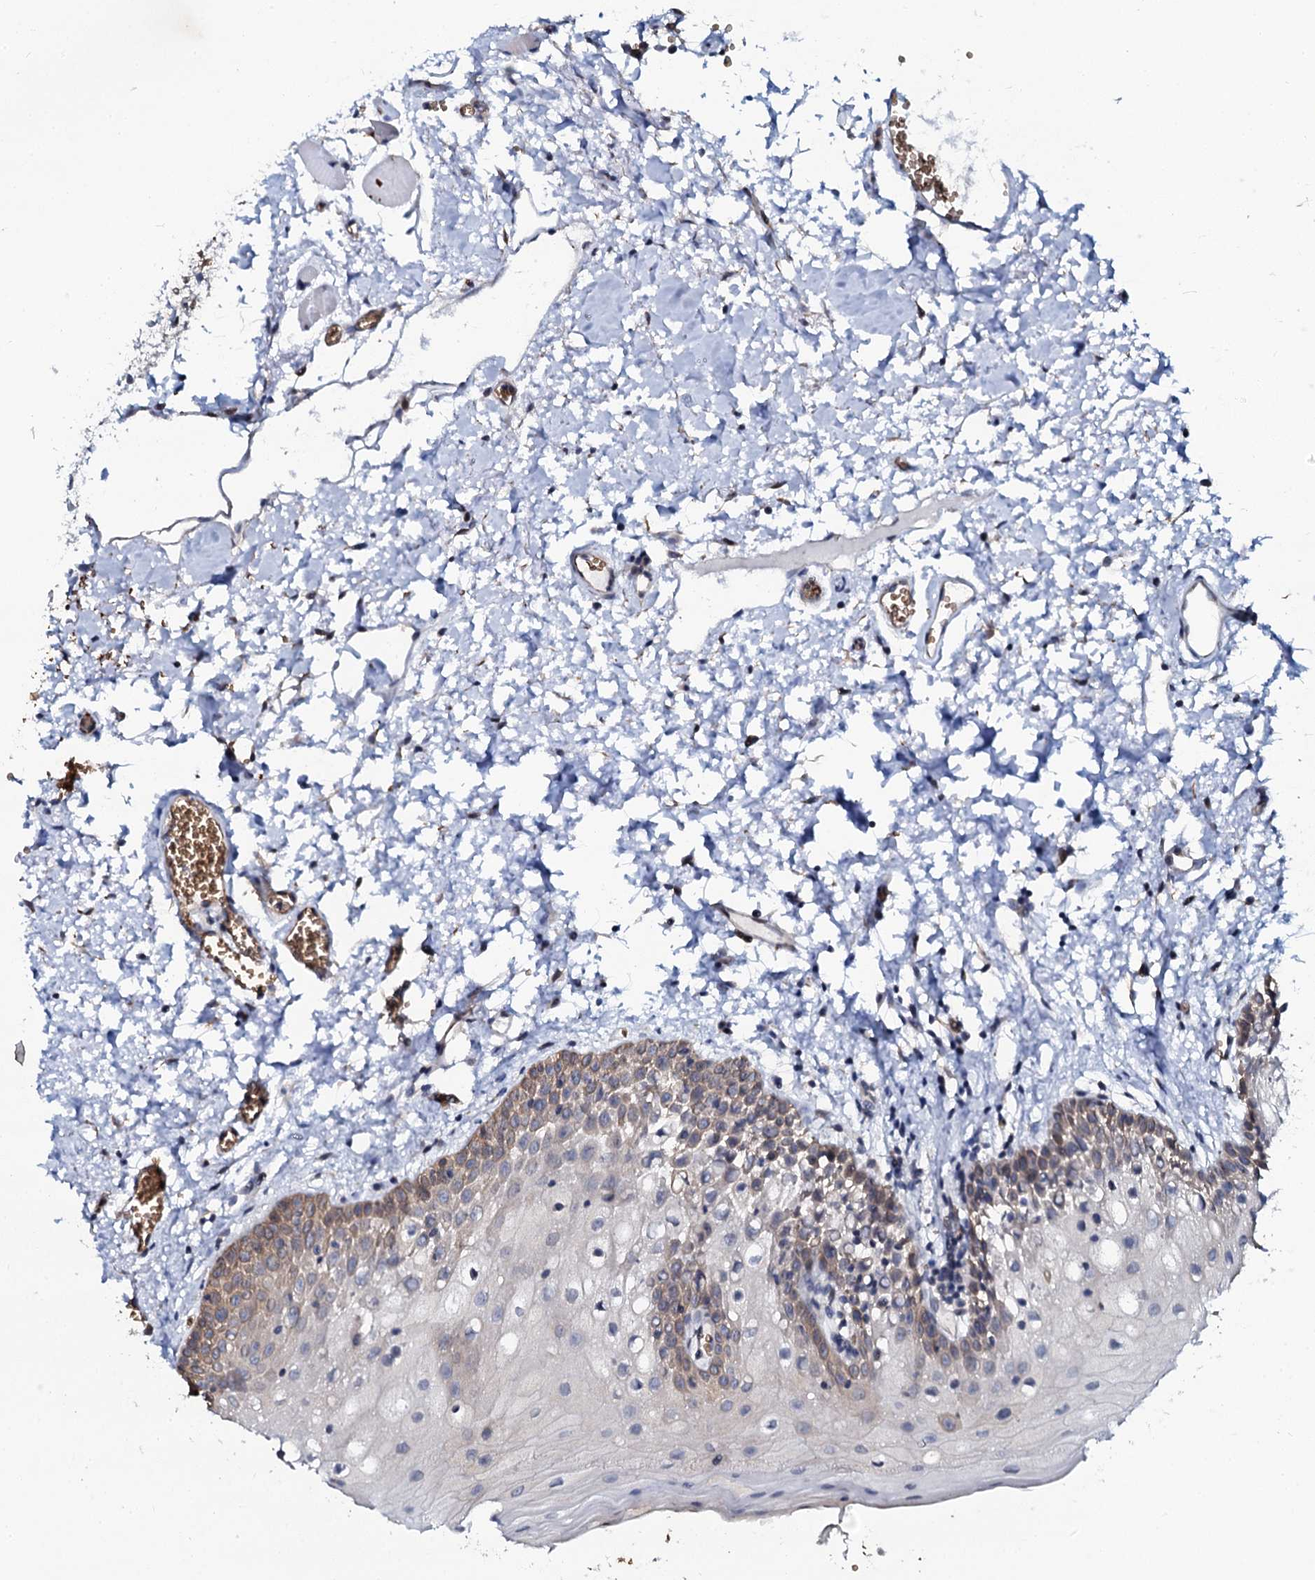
{"staining": {"intensity": "moderate", "quantity": "<25%", "location": "cytoplasmic/membranous"}, "tissue": "oral mucosa", "cell_type": "Squamous epithelial cells", "image_type": "normal", "snomed": [{"axis": "morphology", "description": "Normal tissue, NOS"}, {"axis": "topography", "description": "Oral tissue"}, {"axis": "topography", "description": "Tounge, NOS"}], "caption": "Immunohistochemistry (IHC) of unremarkable oral mucosa exhibits low levels of moderate cytoplasmic/membranous staining in about <25% of squamous epithelial cells.", "gene": "C10orf88", "patient": {"sex": "female", "age": 73}}